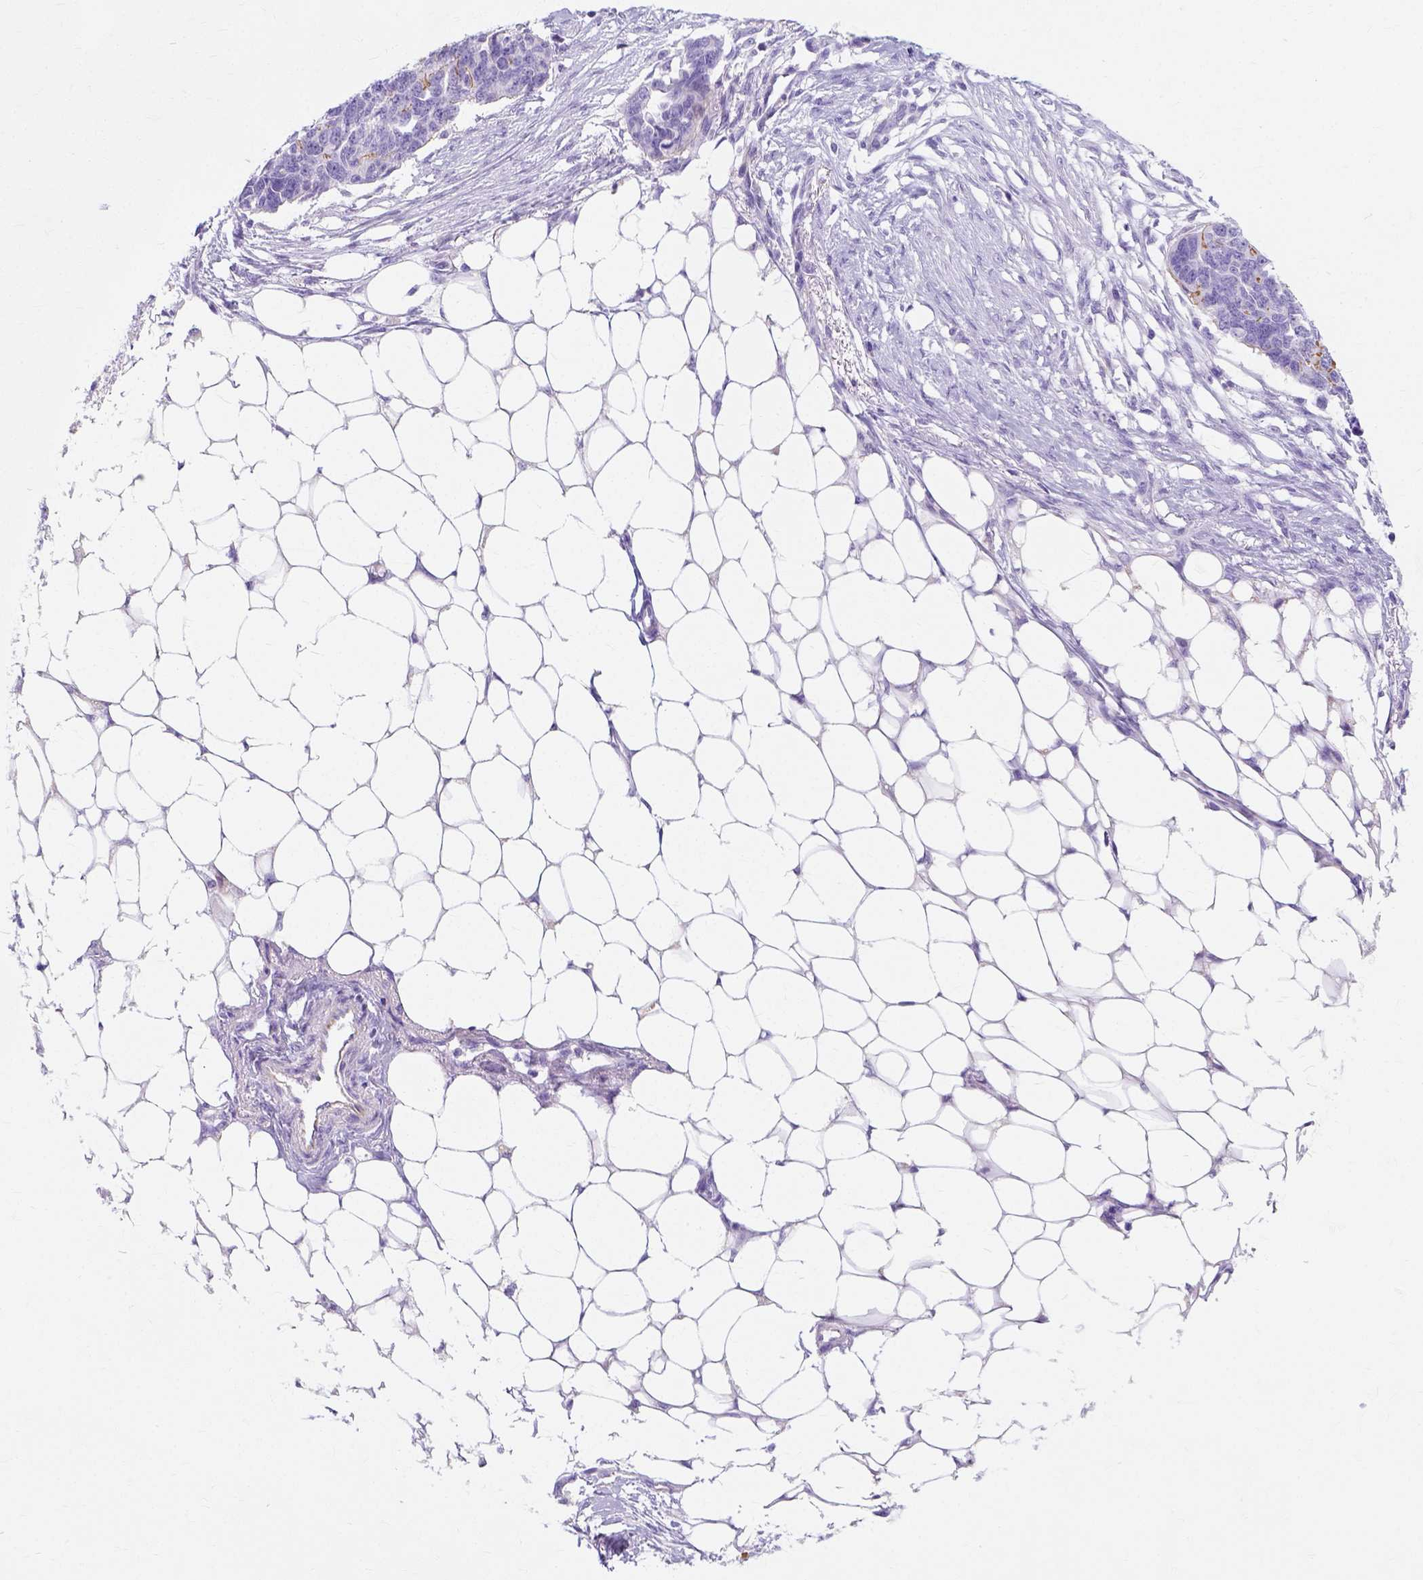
{"staining": {"intensity": "negative", "quantity": "none", "location": "none"}, "tissue": "ovarian cancer", "cell_type": "Tumor cells", "image_type": "cancer", "snomed": [{"axis": "morphology", "description": "Cystadenocarcinoma, serous, NOS"}, {"axis": "topography", "description": "Ovary"}], "caption": "Ovarian cancer was stained to show a protein in brown. There is no significant expression in tumor cells.", "gene": "MYH15", "patient": {"sex": "female", "age": 69}}